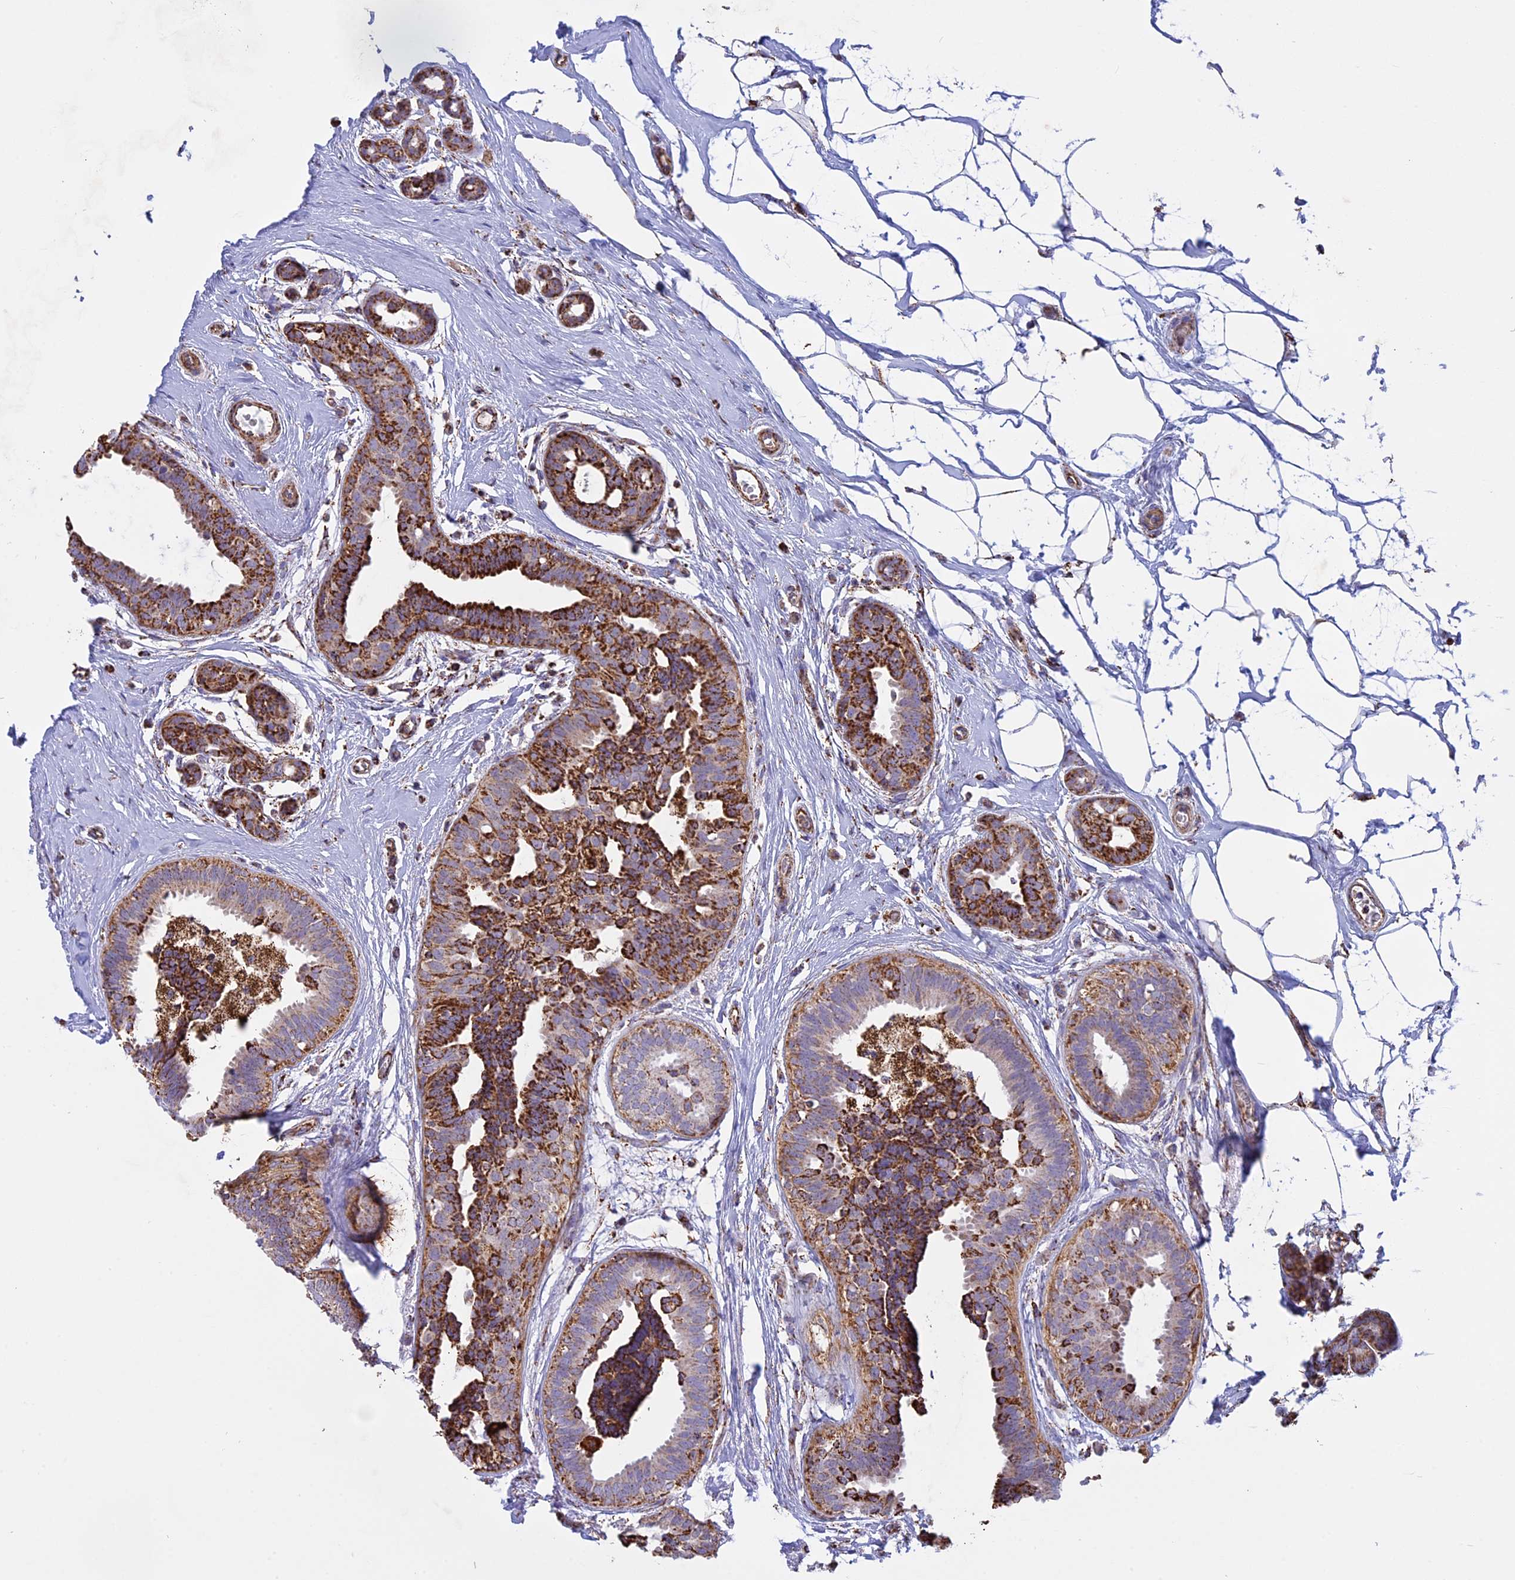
{"staining": {"intensity": "moderate", "quantity": ">75%", "location": "cytoplasmic/membranous"}, "tissue": "breast cancer", "cell_type": "Tumor cells", "image_type": "cancer", "snomed": [{"axis": "morphology", "description": "Lobular carcinoma"}, {"axis": "topography", "description": "Breast"}], "caption": "Human breast cancer (lobular carcinoma) stained for a protein (brown) demonstrates moderate cytoplasmic/membranous positive positivity in approximately >75% of tumor cells.", "gene": "KCNG1", "patient": {"sex": "female", "age": 58}}